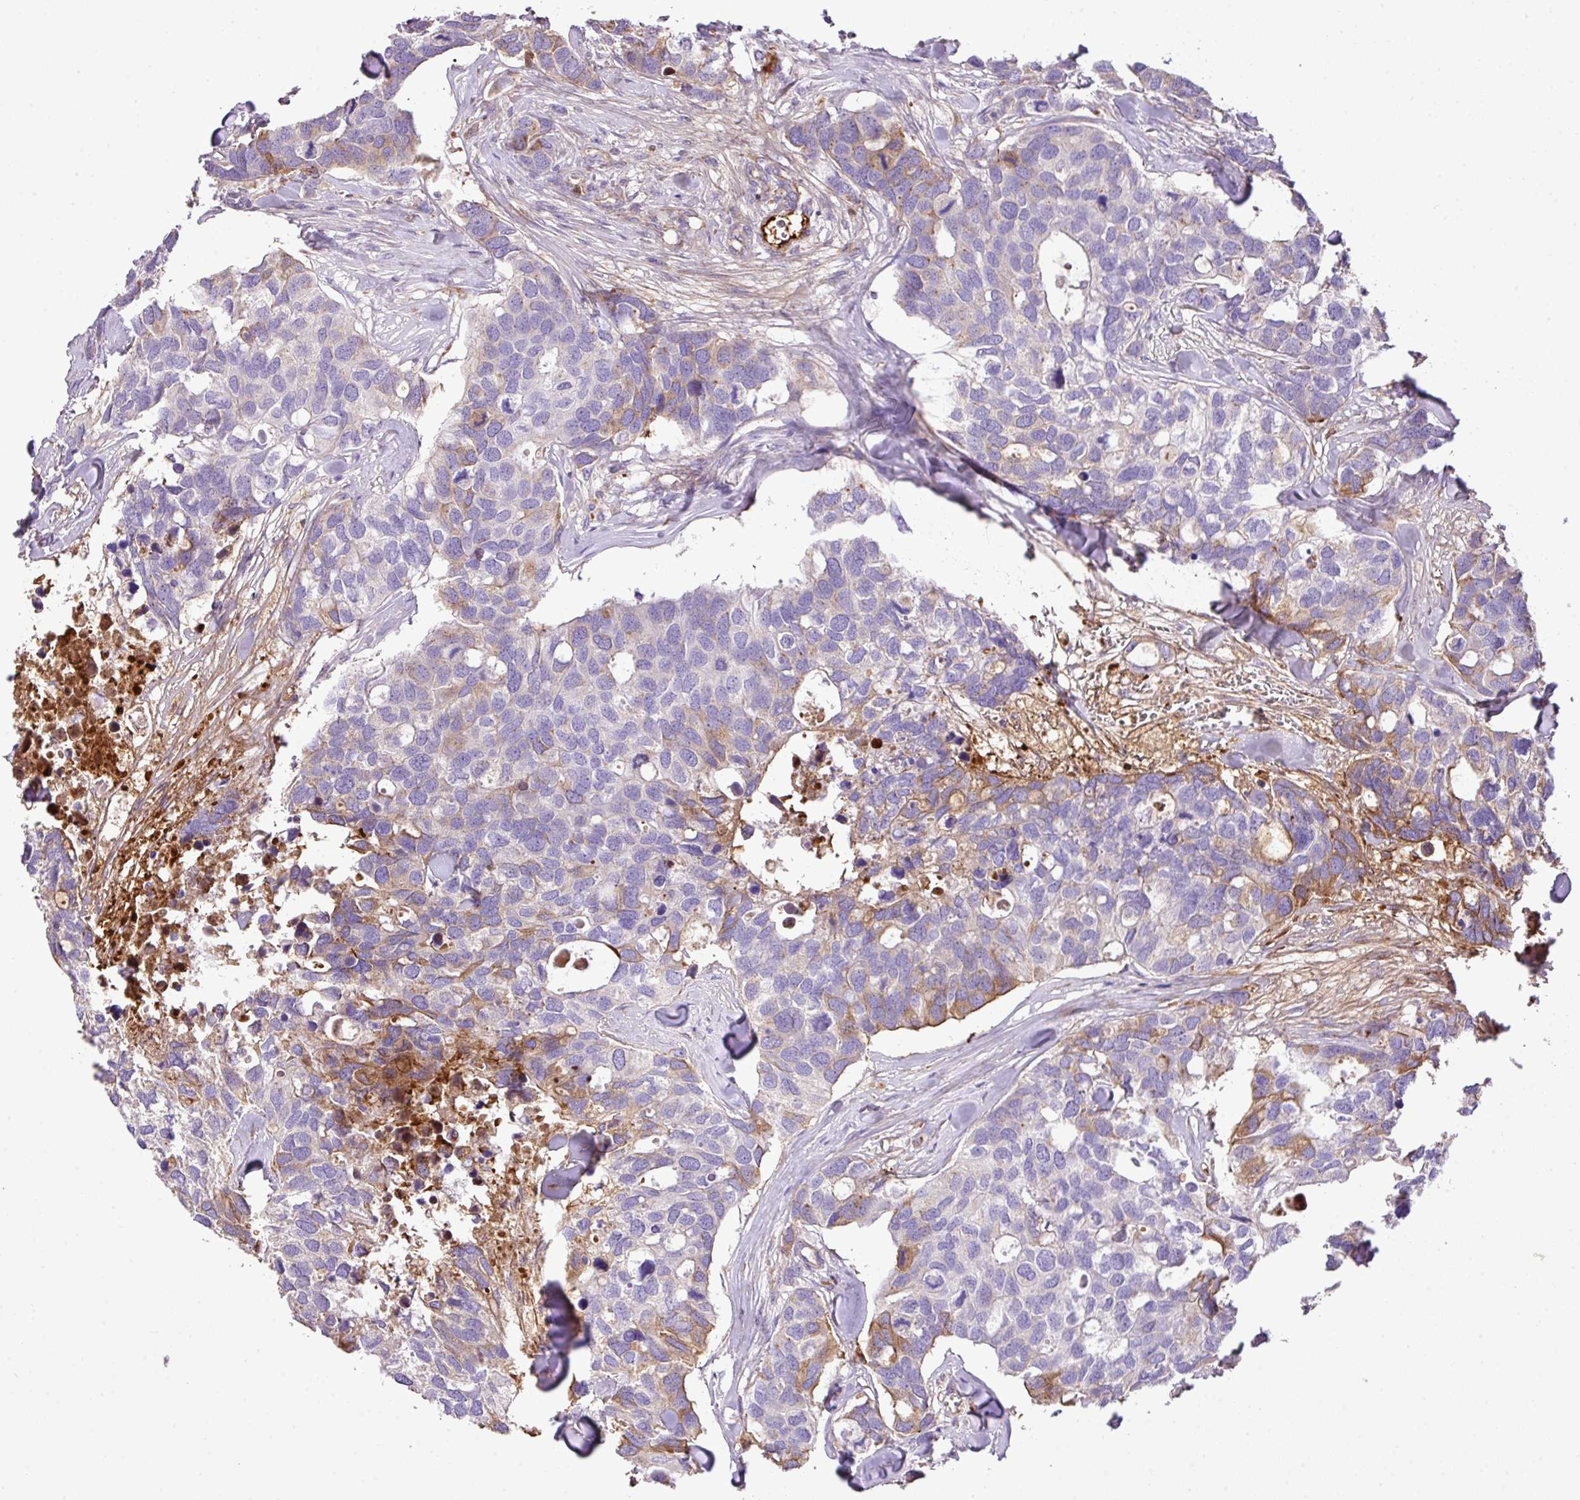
{"staining": {"intensity": "weak", "quantity": "<25%", "location": "cytoplasmic/membranous"}, "tissue": "breast cancer", "cell_type": "Tumor cells", "image_type": "cancer", "snomed": [{"axis": "morphology", "description": "Duct carcinoma"}, {"axis": "topography", "description": "Breast"}], "caption": "Tumor cells are negative for protein expression in human infiltrating ductal carcinoma (breast). (Brightfield microscopy of DAB immunohistochemistry at high magnification).", "gene": "CTXN2", "patient": {"sex": "female", "age": 83}}